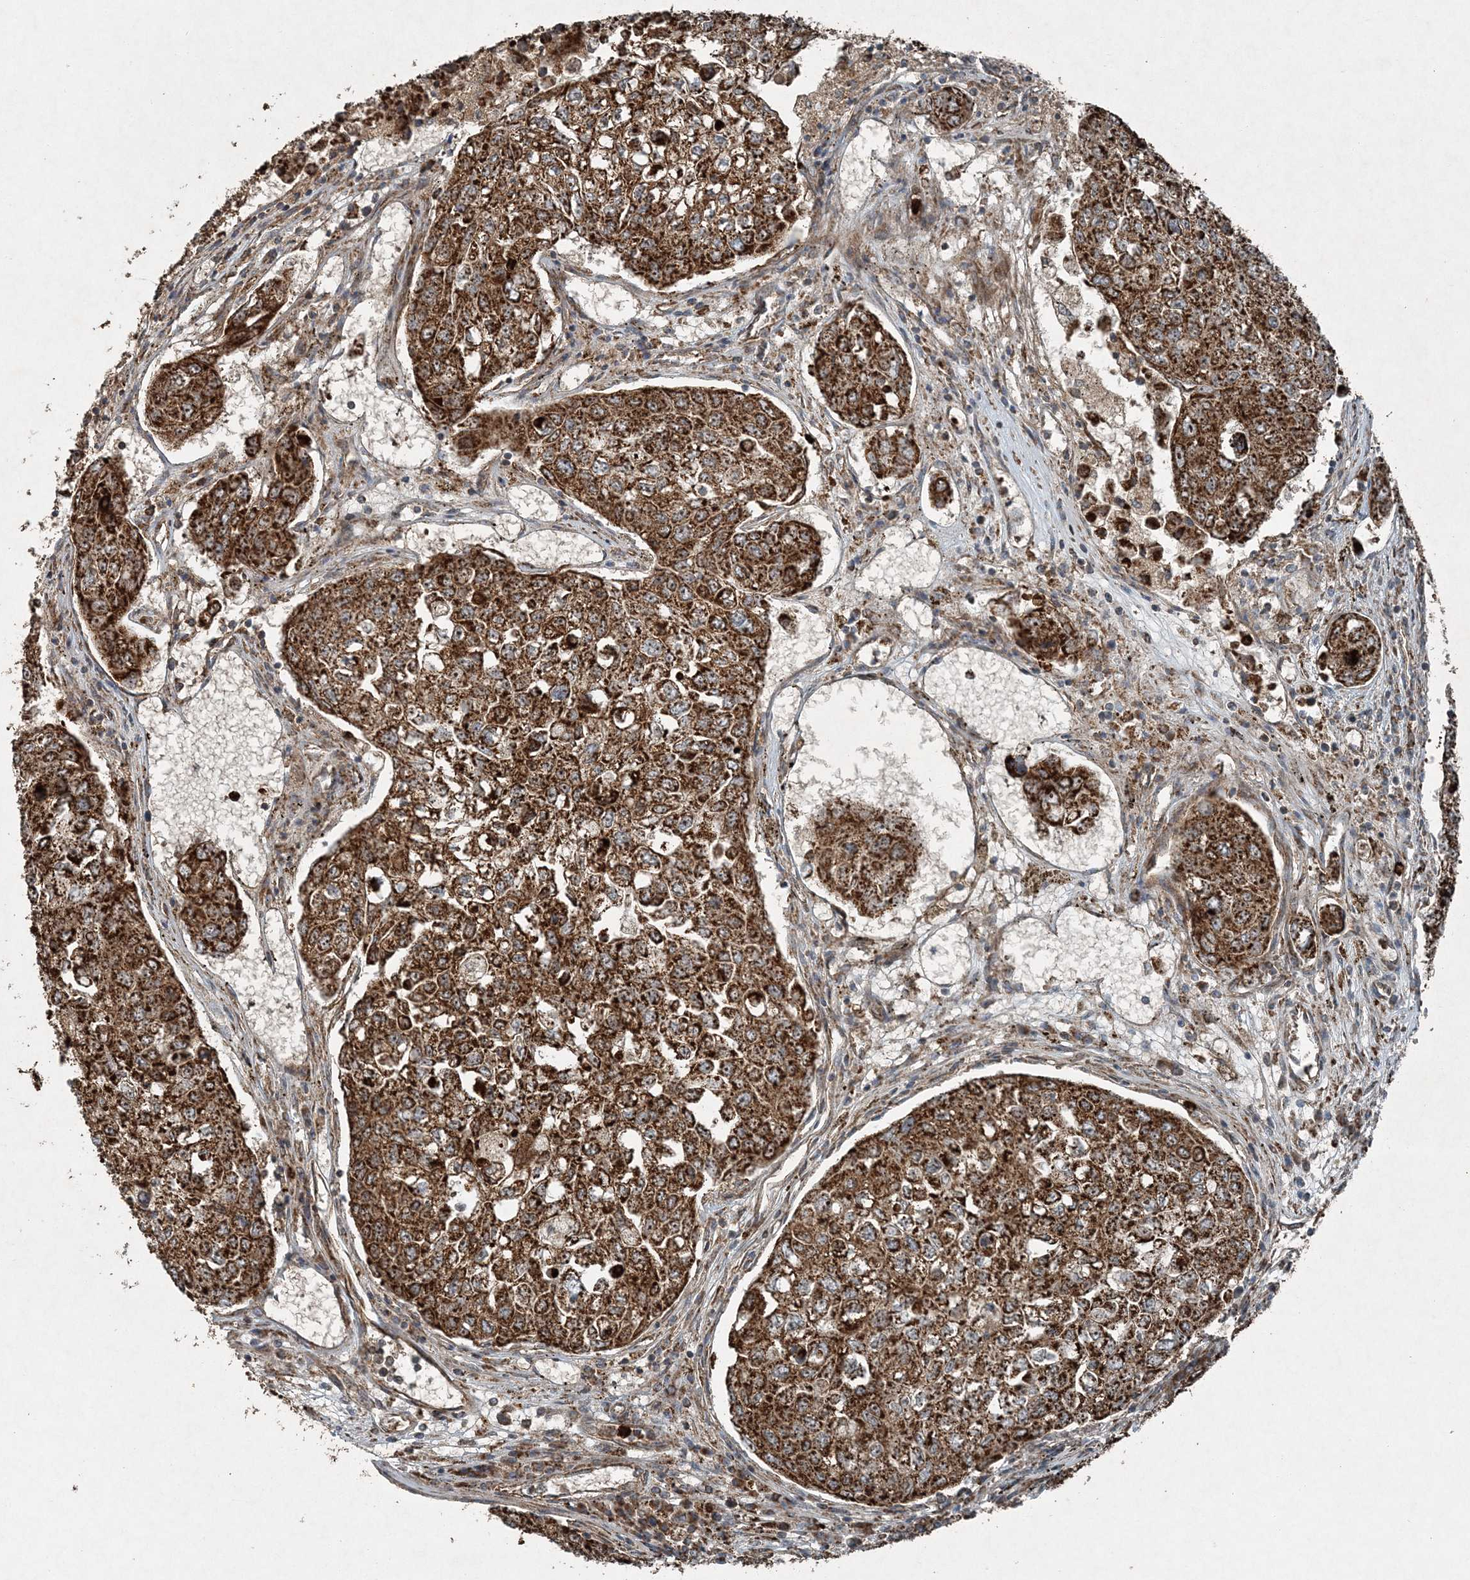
{"staining": {"intensity": "strong", "quantity": ">75%", "location": "cytoplasmic/membranous"}, "tissue": "urothelial cancer", "cell_type": "Tumor cells", "image_type": "cancer", "snomed": [{"axis": "morphology", "description": "Urothelial carcinoma, High grade"}, {"axis": "topography", "description": "Lymph node"}, {"axis": "topography", "description": "Urinary bladder"}], "caption": "Immunohistochemistry photomicrograph of urothelial cancer stained for a protein (brown), which demonstrates high levels of strong cytoplasmic/membranous expression in approximately >75% of tumor cells.", "gene": "COPS7B", "patient": {"sex": "male", "age": 51}}